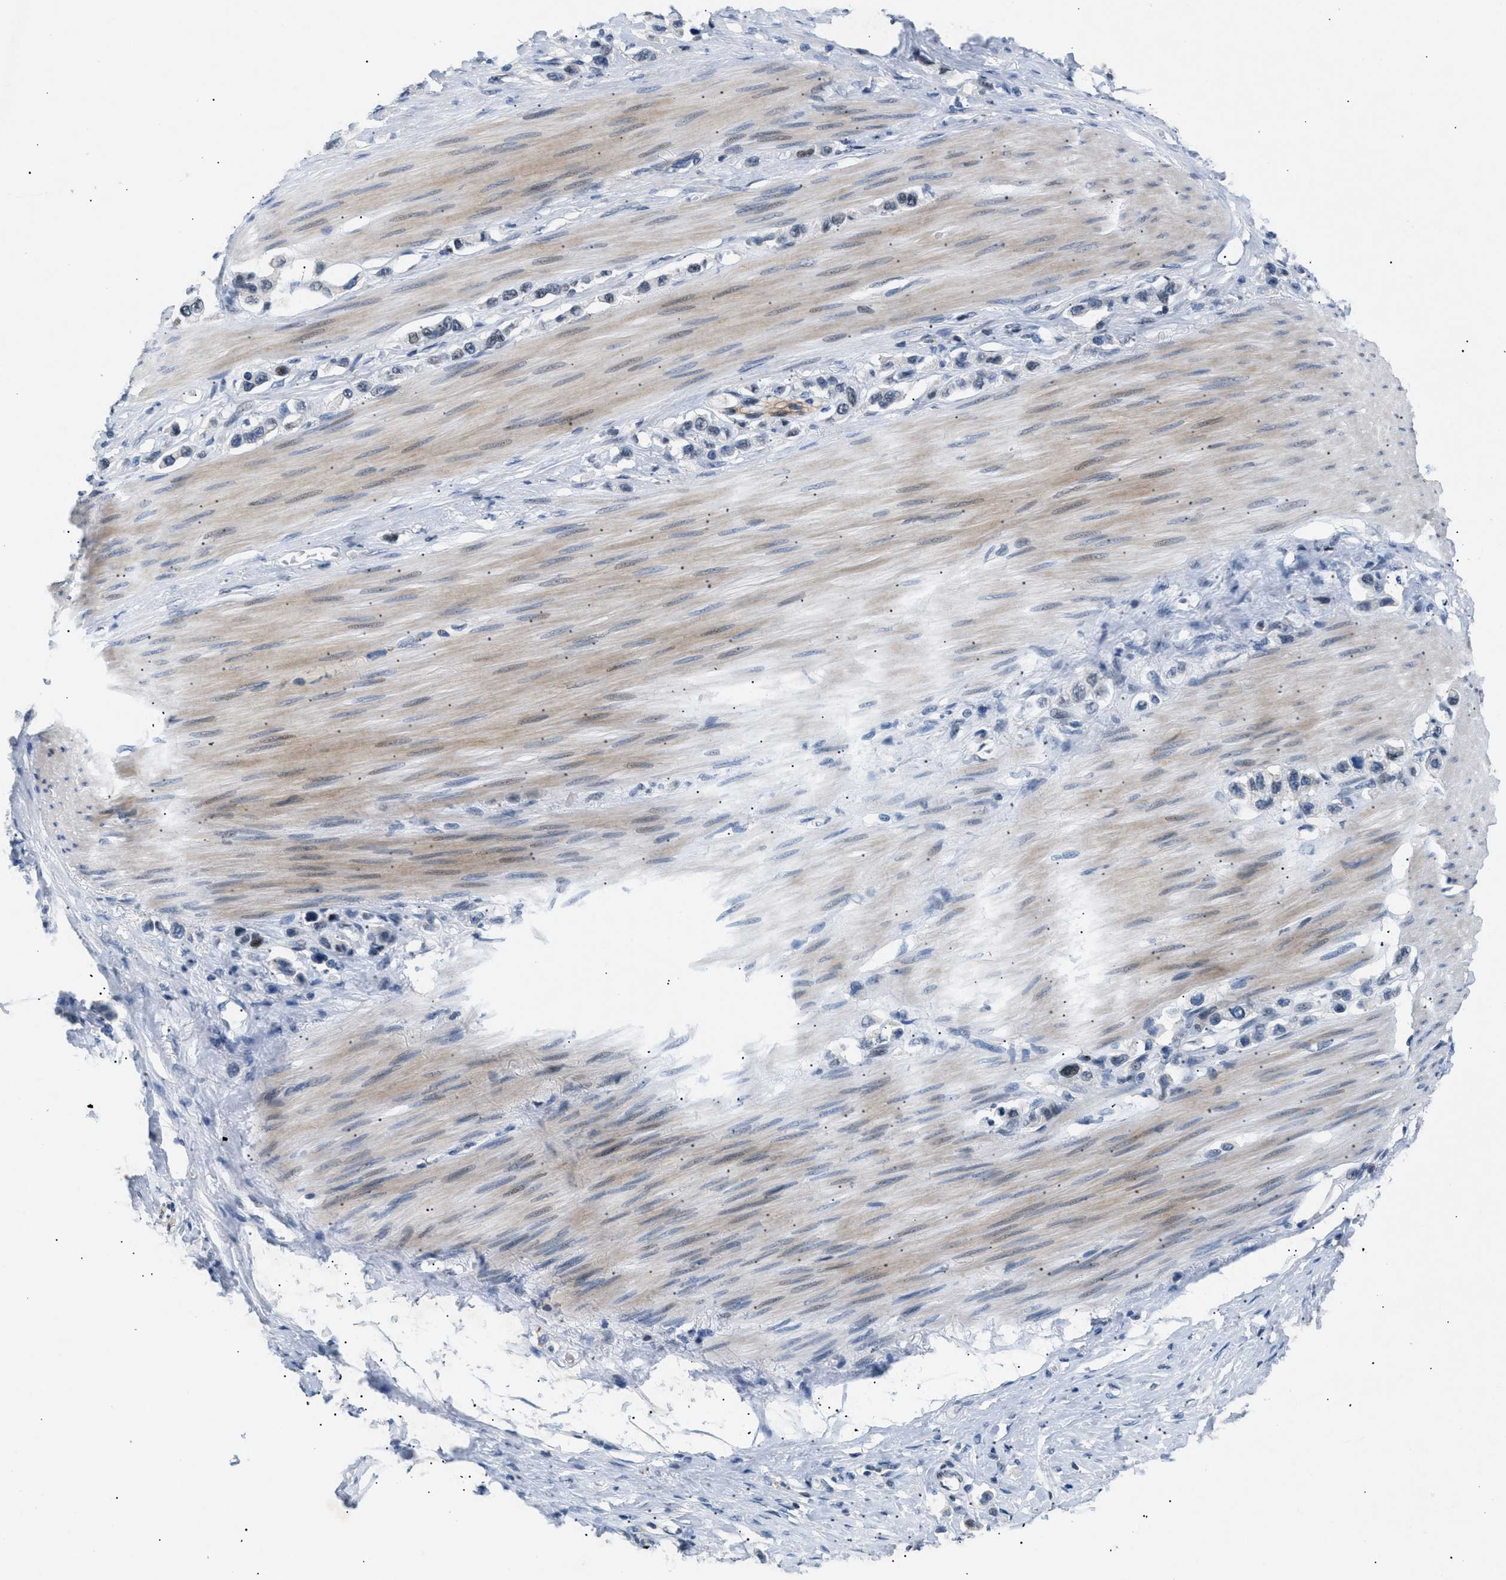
{"staining": {"intensity": "negative", "quantity": "none", "location": "none"}, "tissue": "stomach cancer", "cell_type": "Tumor cells", "image_type": "cancer", "snomed": [{"axis": "morphology", "description": "Adenocarcinoma, NOS"}, {"axis": "topography", "description": "Stomach"}], "caption": "Adenocarcinoma (stomach) was stained to show a protein in brown. There is no significant staining in tumor cells.", "gene": "KCNC3", "patient": {"sex": "female", "age": 65}}